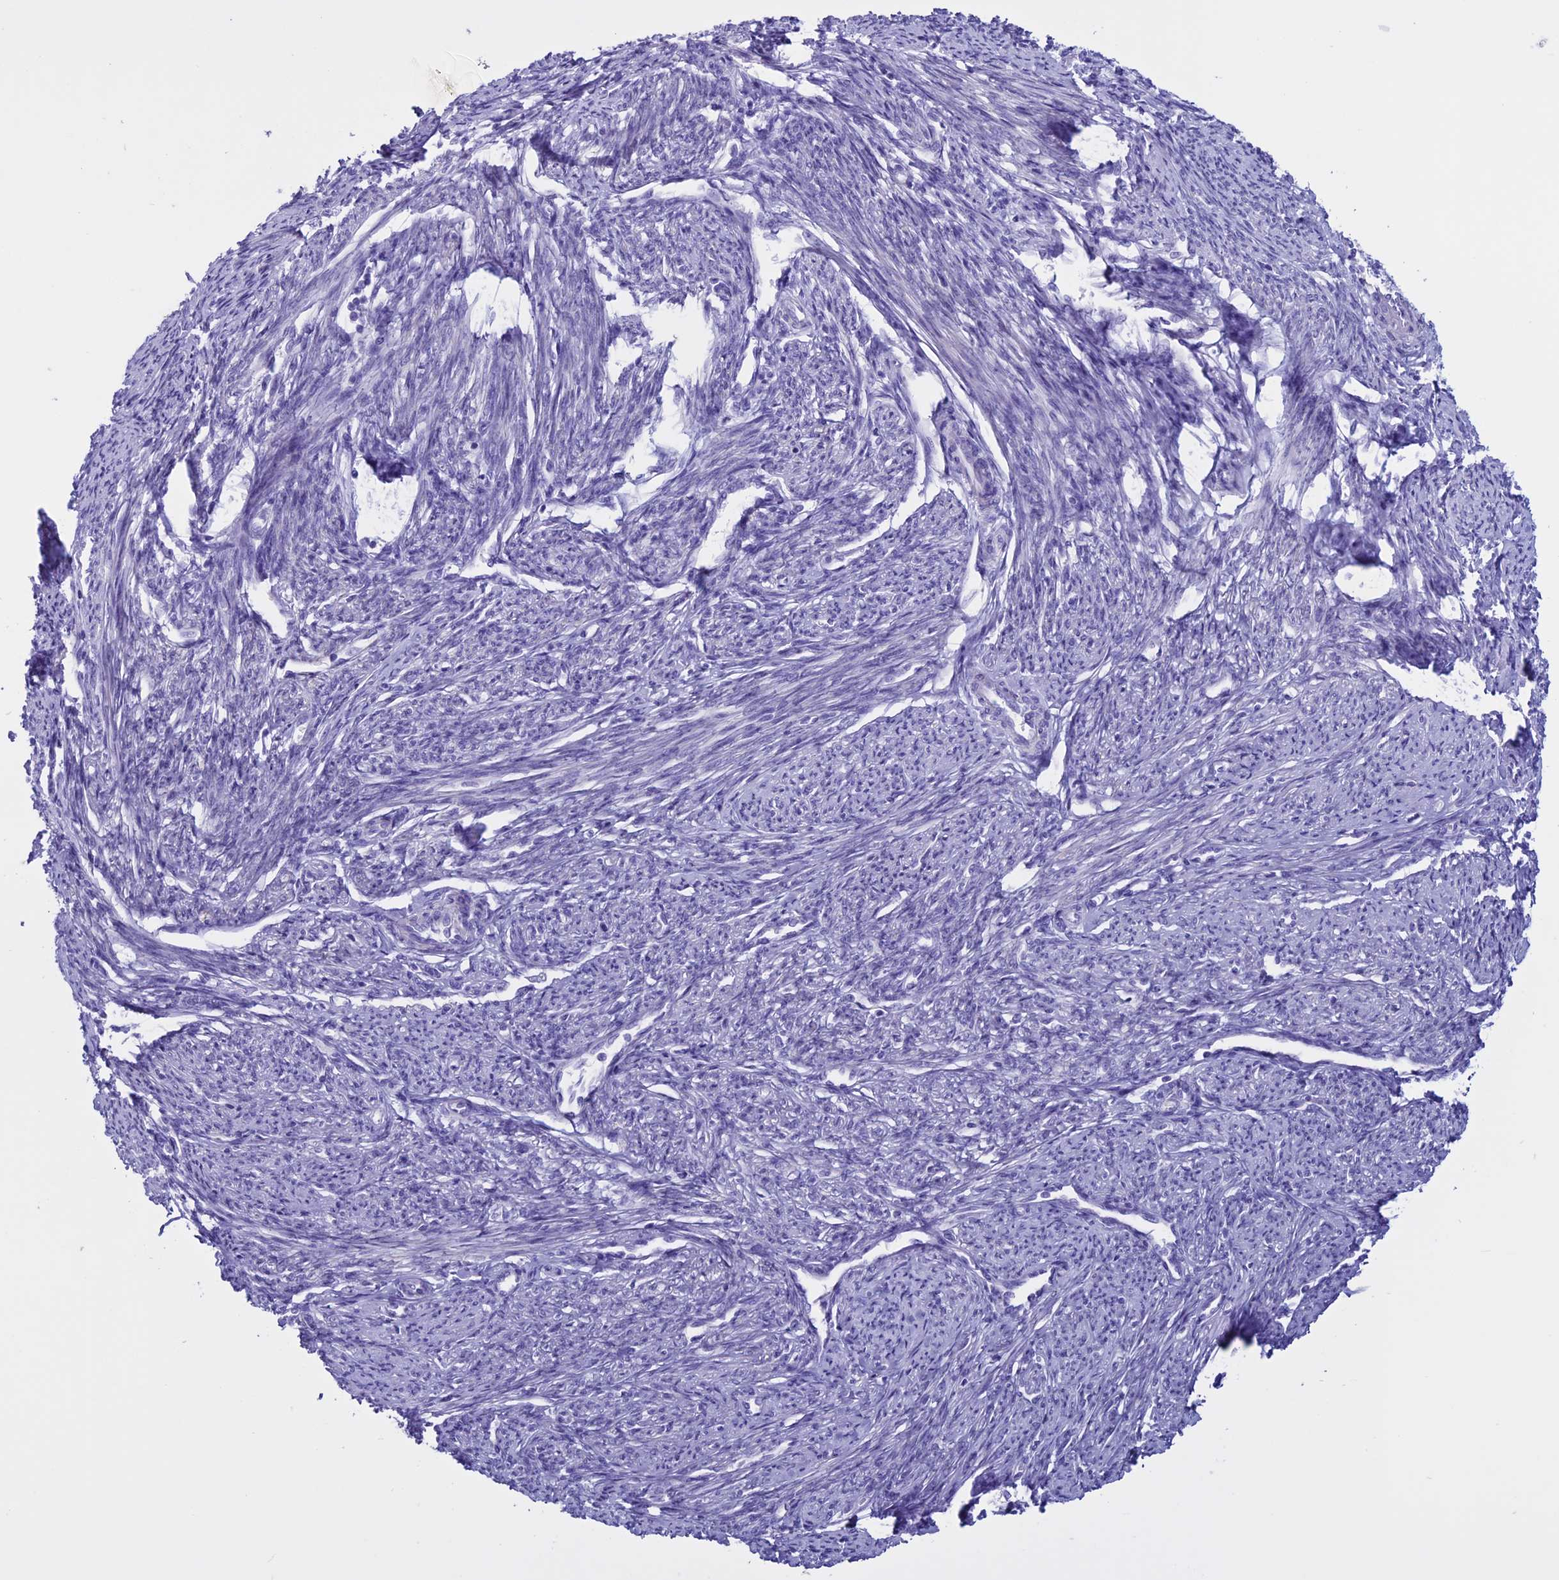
{"staining": {"intensity": "negative", "quantity": "none", "location": "none"}, "tissue": "smooth muscle", "cell_type": "Smooth muscle cells", "image_type": "normal", "snomed": [{"axis": "morphology", "description": "Normal tissue, NOS"}, {"axis": "topography", "description": "Smooth muscle"}, {"axis": "topography", "description": "Uterus"}], "caption": "Smooth muscle was stained to show a protein in brown. There is no significant positivity in smooth muscle cells. (Stains: DAB immunohistochemistry (IHC) with hematoxylin counter stain, Microscopy: brightfield microscopy at high magnification).", "gene": "CLEC2L", "patient": {"sex": "female", "age": 59}}